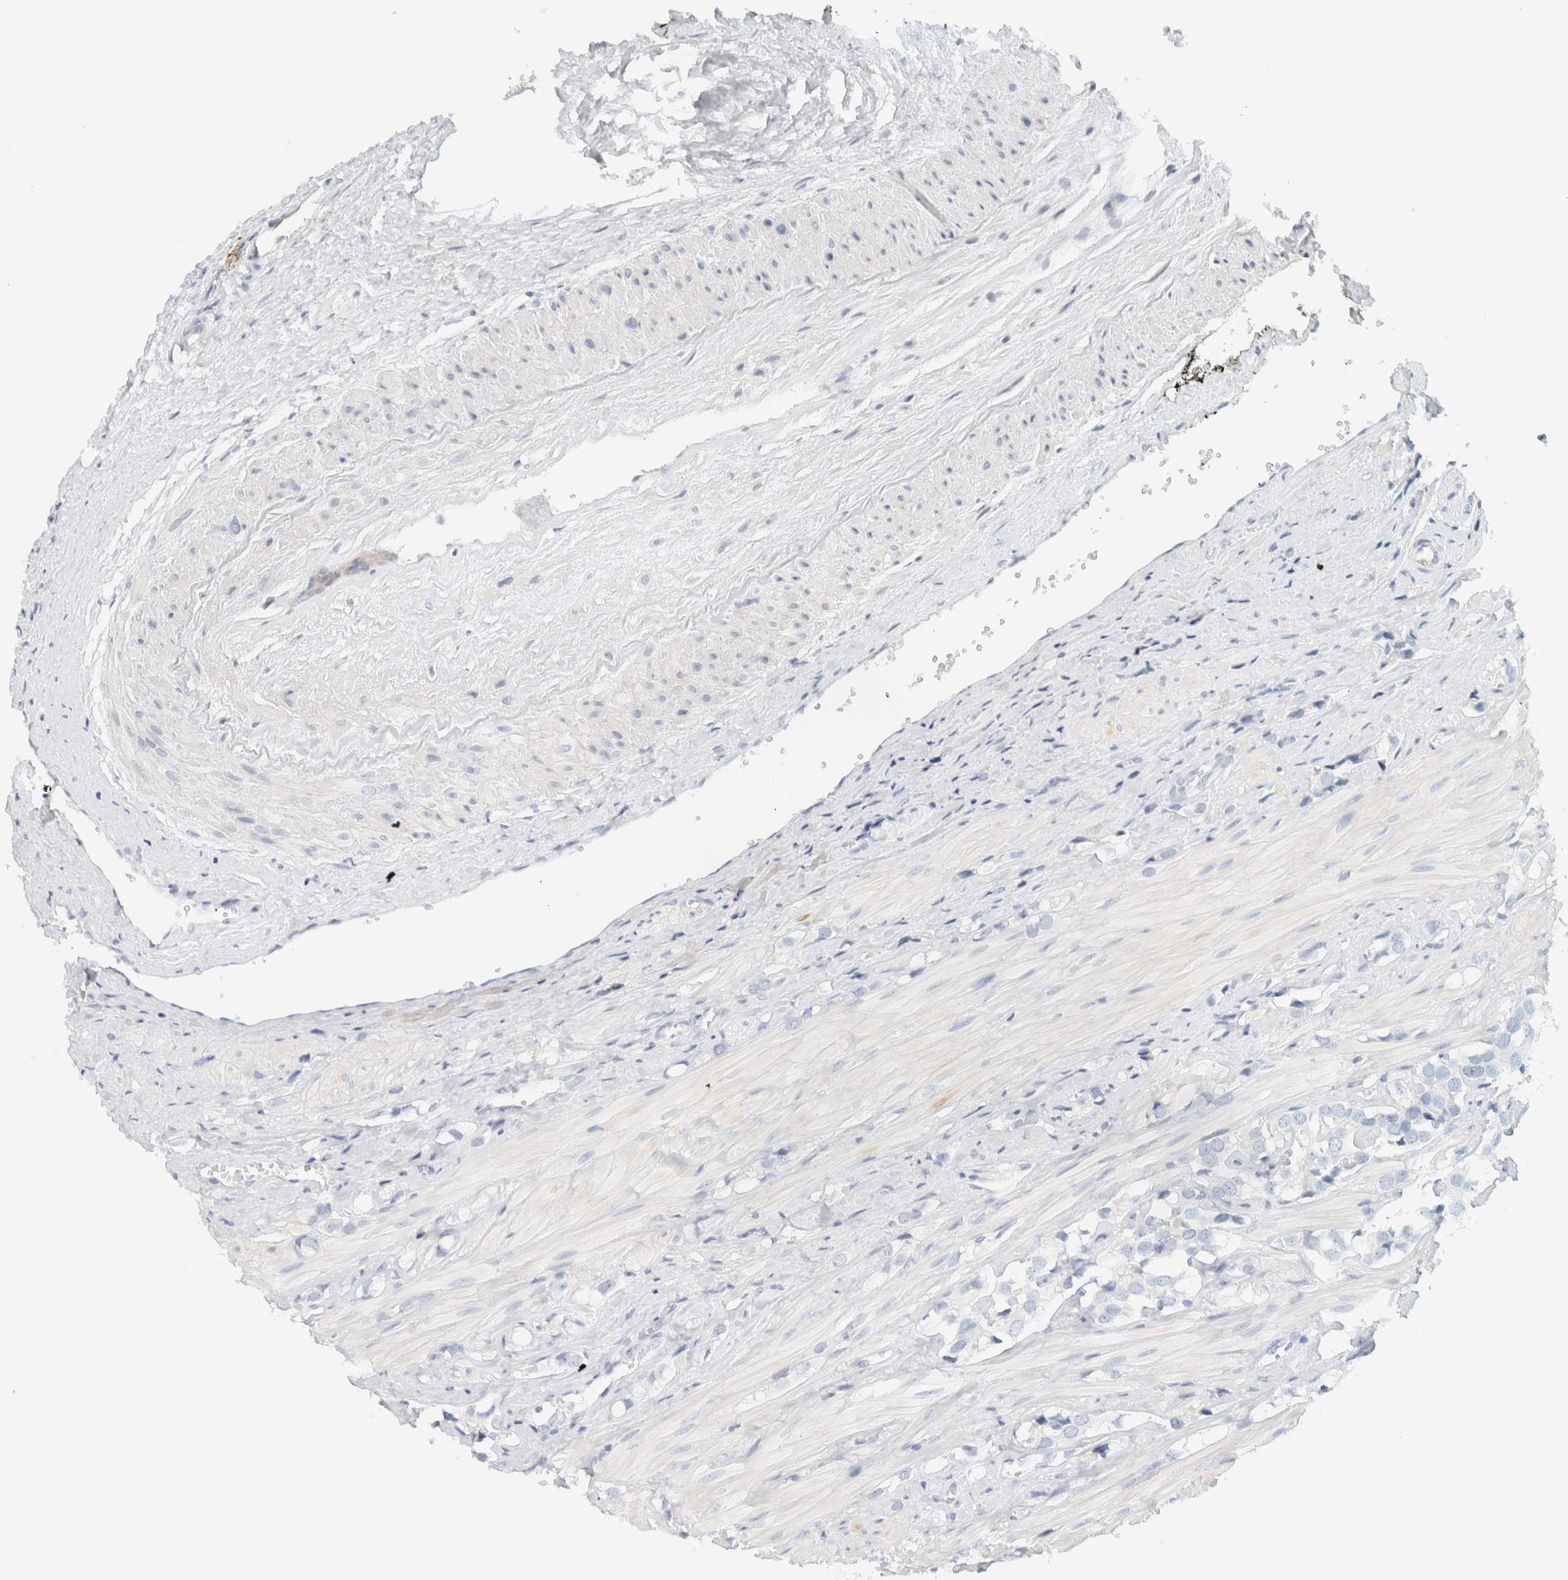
{"staining": {"intensity": "negative", "quantity": "none", "location": "none"}, "tissue": "prostate cancer", "cell_type": "Tumor cells", "image_type": "cancer", "snomed": [{"axis": "morphology", "description": "Adenocarcinoma, High grade"}, {"axis": "topography", "description": "Prostate"}], "caption": "Protein analysis of prostate cancer (high-grade adenocarcinoma) shows no significant staining in tumor cells. The staining was performed using DAB to visualize the protein expression in brown, while the nuclei were stained in blue with hematoxylin (Magnification: 20x).", "gene": "ARHGAP27", "patient": {"sex": "male", "age": 52}}